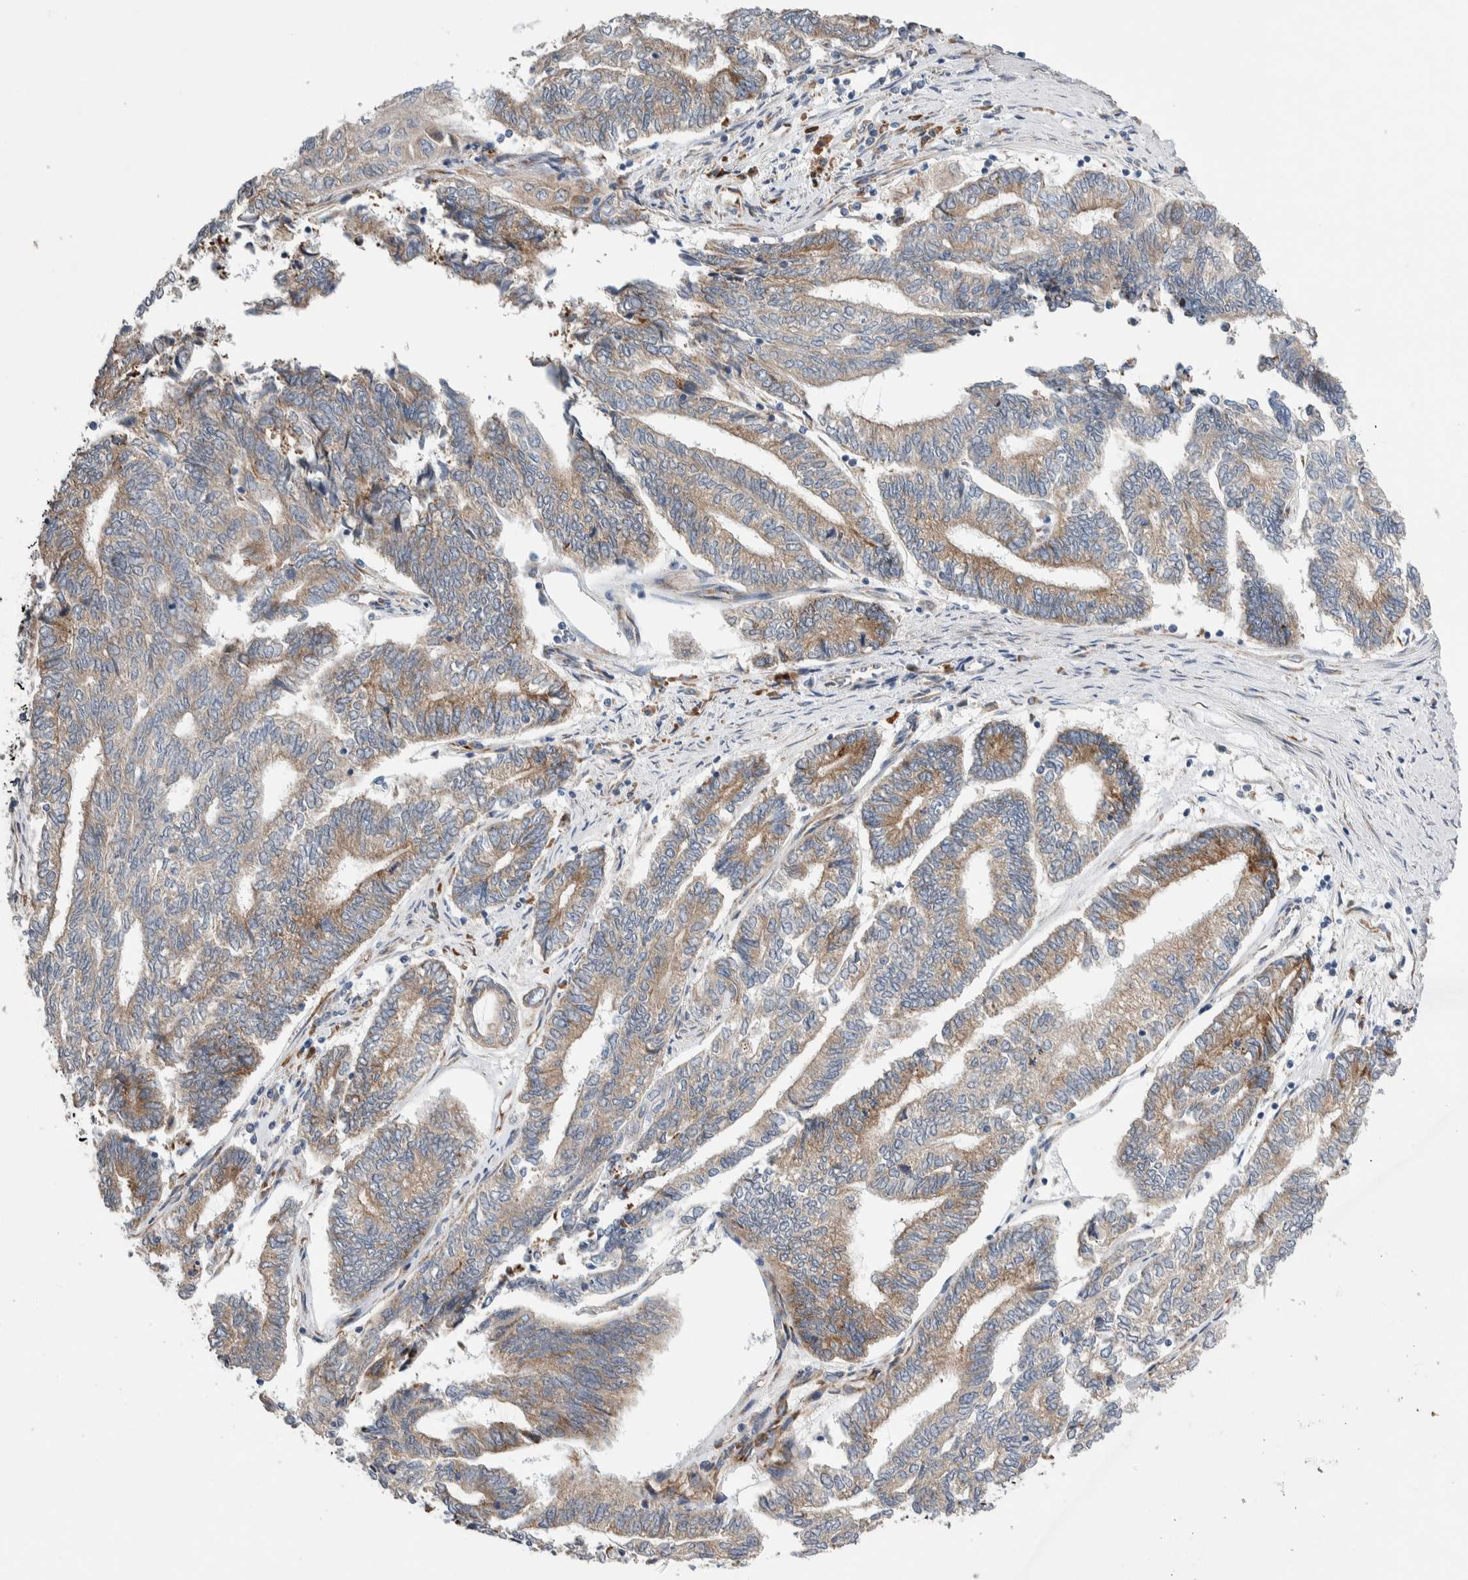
{"staining": {"intensity": "weak", "quantity": "25%-75%", "location": "cytoplasmic/membranous"}, "tissue": "endometrial cancer", "cell_type": "Tumor cells", "image_type": "cancer", "snomed": [{"axis": "morphology", "description": "Adenocarcinoma, NOS"}, {"axis": "topography", "description": "Uterus"}, {"axis": "topography", "description": "Endometrium"}], "caption": "A micrograph of human endometrial cancer stained for a protein exhibits weak cytoplasmic/membranous brown staining in tumor cells.", "gene": "RACK1", "patient": {"sex": "female", "age": 70}}